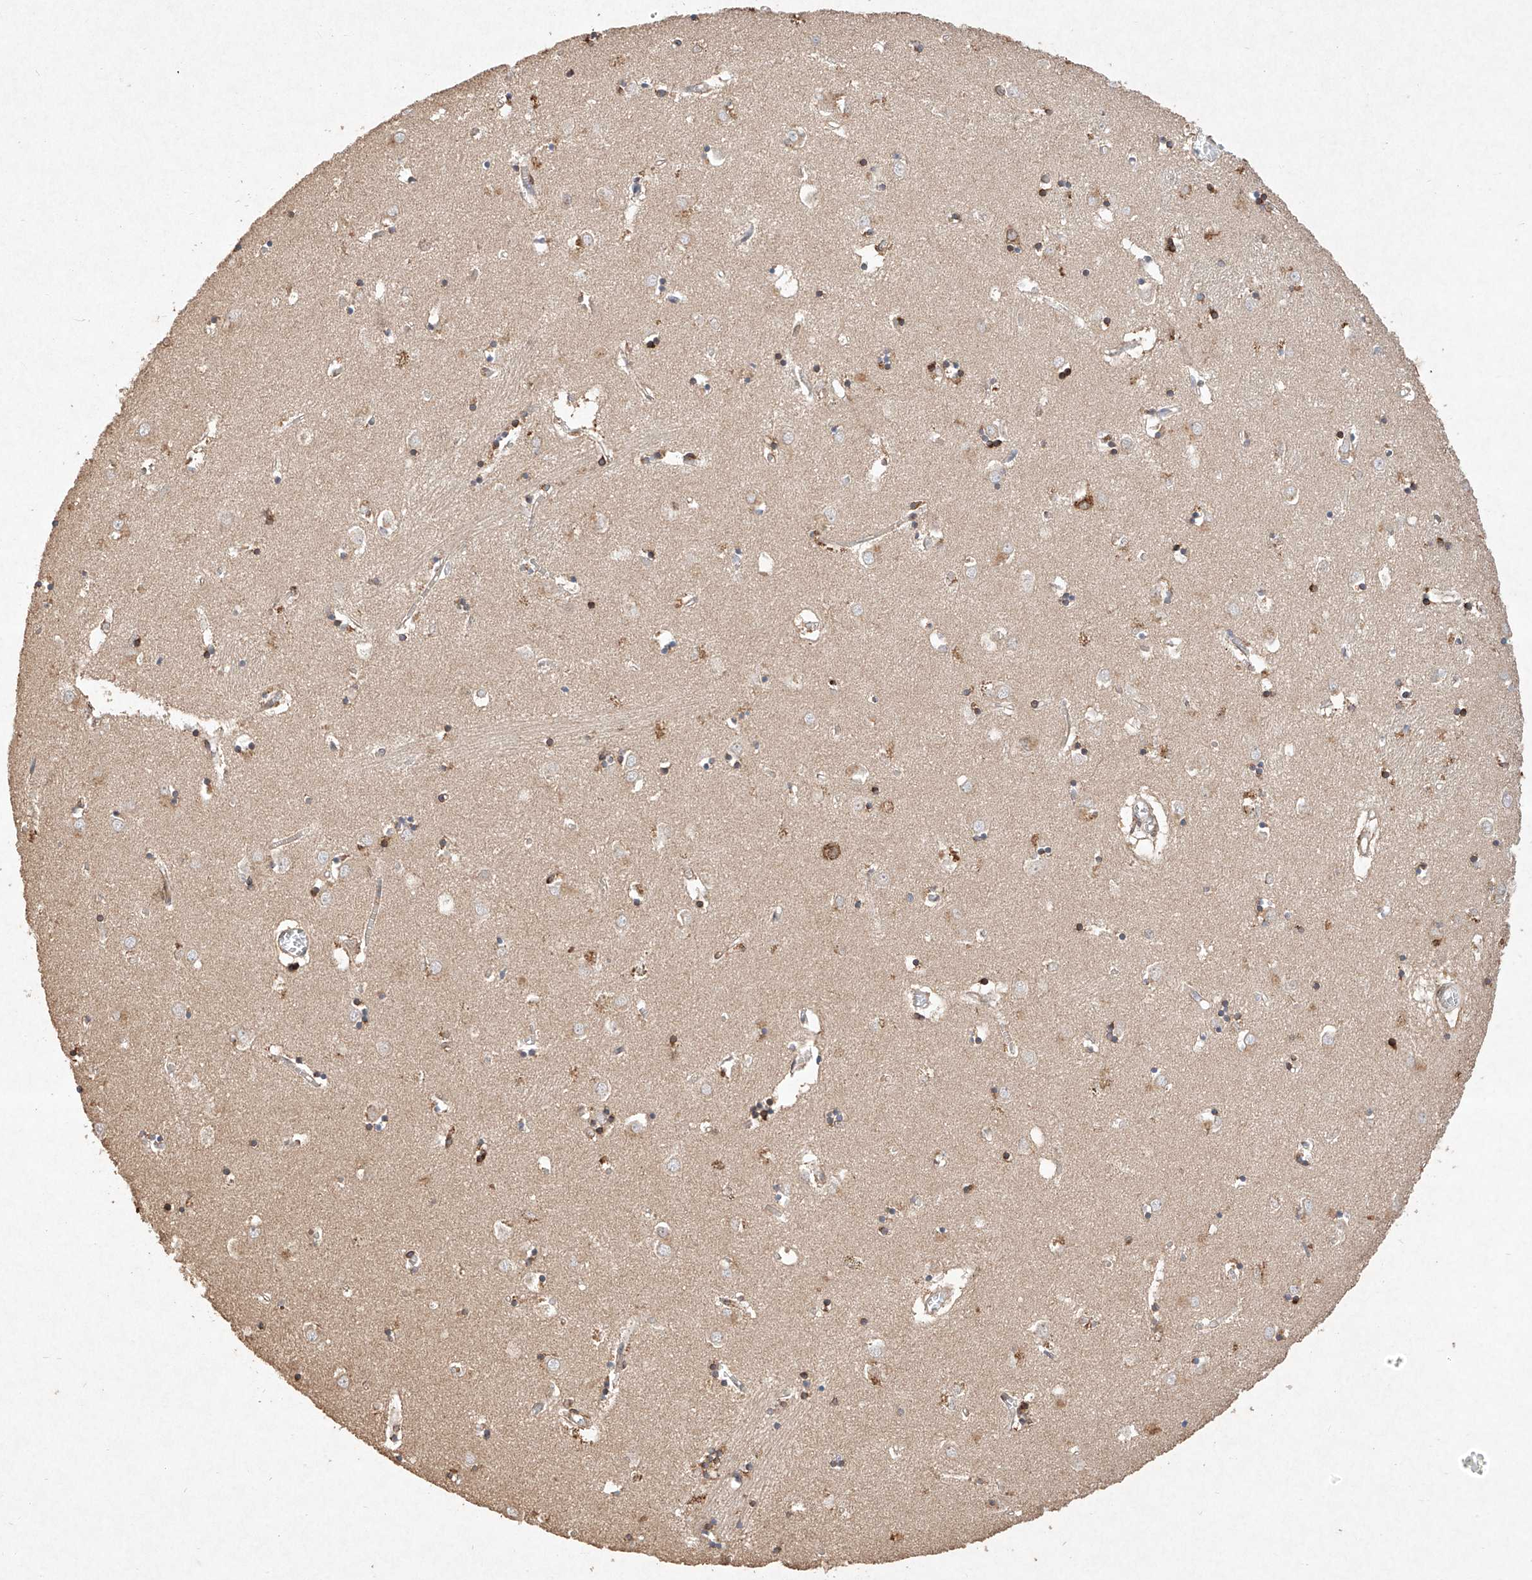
{"staining": {"intensity": "strong", "quantity": "25%-75%", "location": "cytoplasmic/membranous"}, "tissue": "caudate", "cell_type": "Glial cells", "image_type": "normal", "snomed": [{"axis": "morphology", "description": "Normal tissue, NOS"}, {"axis": "topography", "description": "Lateral ventricle wall"}], "caption": "Immunohistochemical staining of benign caudate displays strong cytoplasmic/membranous protein expression in approximately 25%-75% of glial cells. (IHC, brightfield microscopy, high magnification).", "gene": "SEMA3B", "patient": {"sex": "male", "age": 70}}